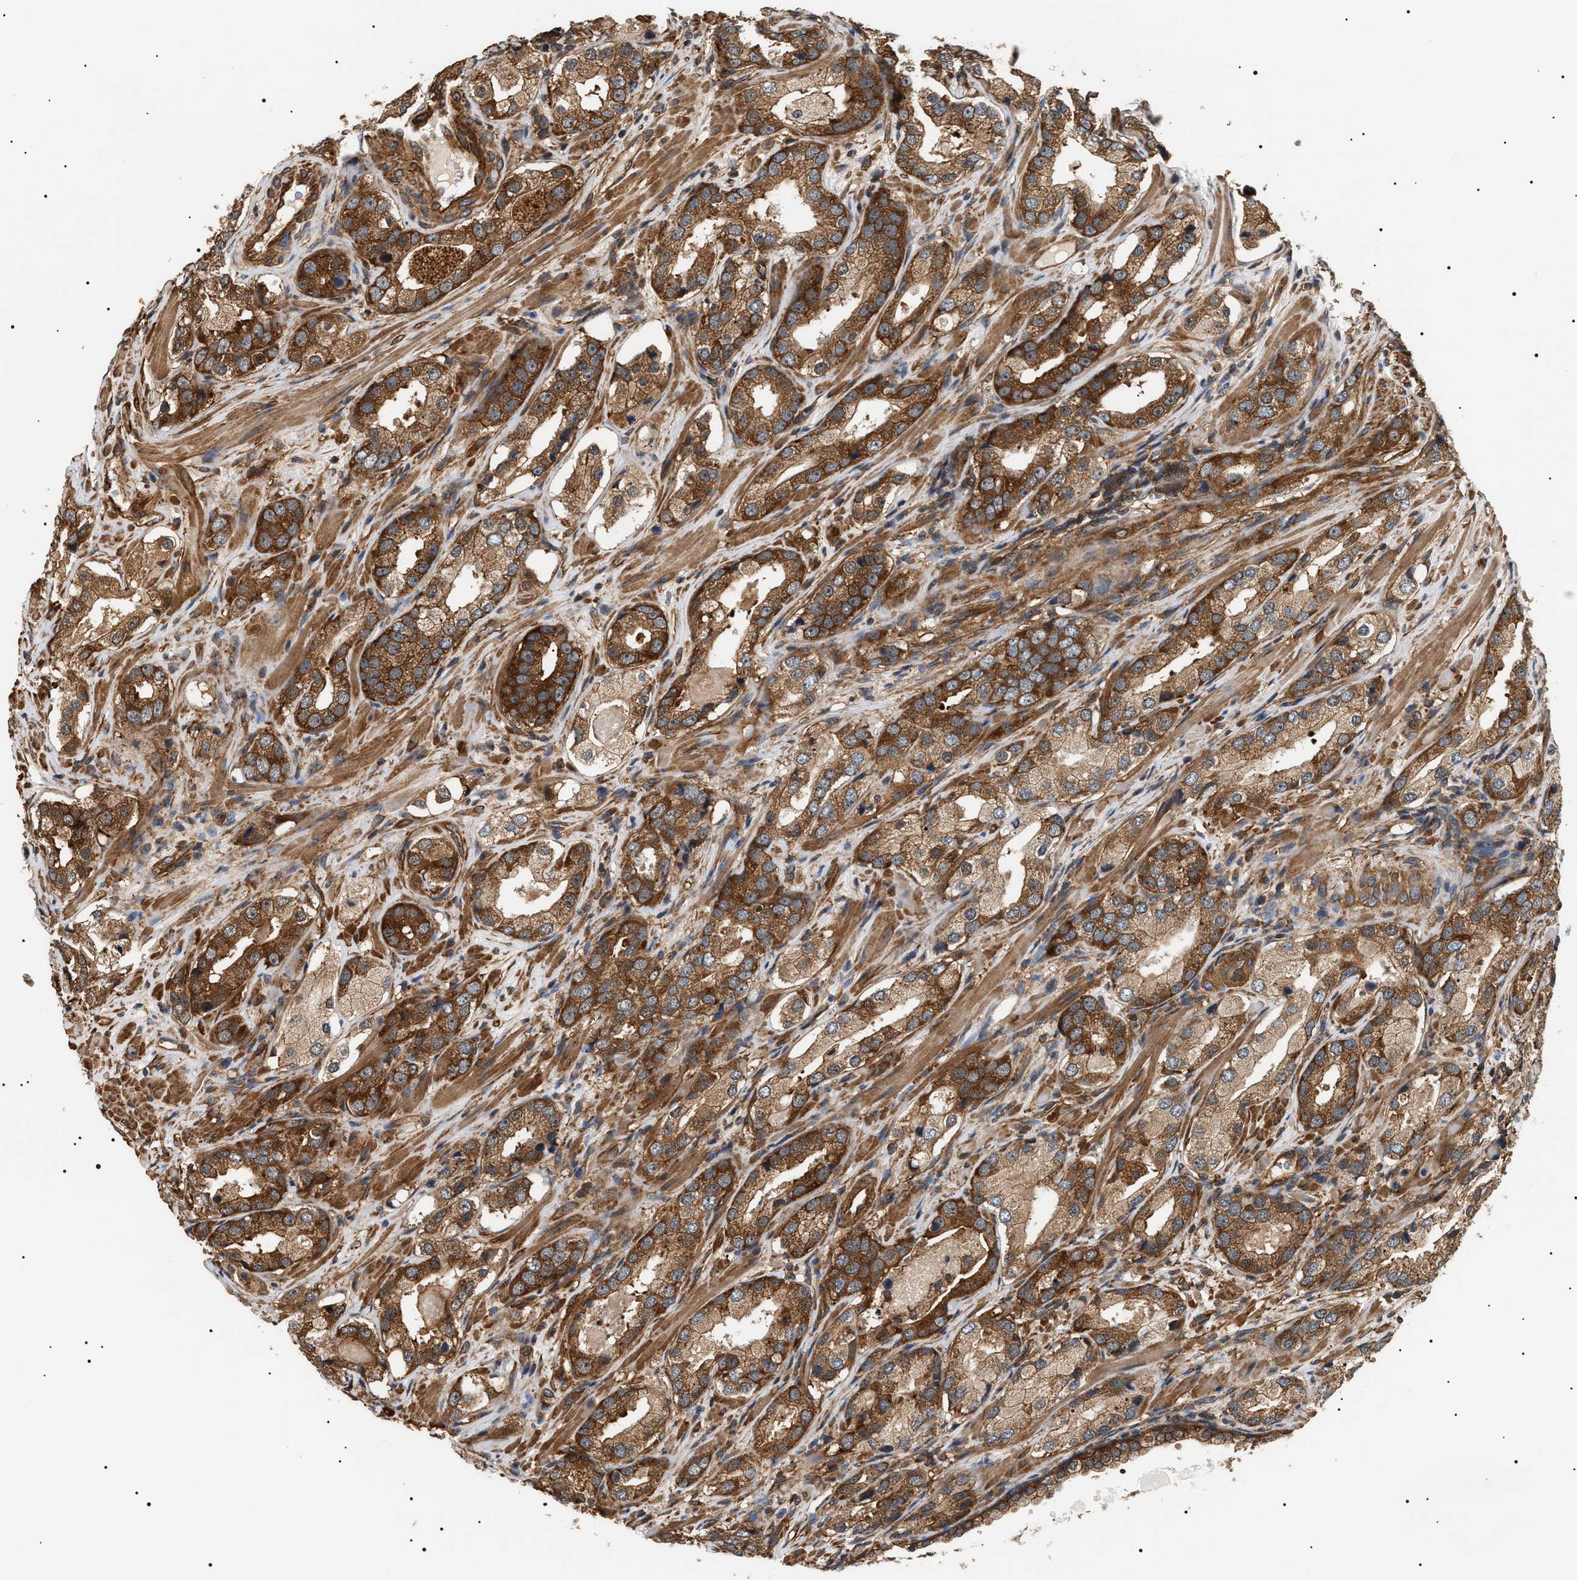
{"staining": {"intensity": "strong", "quantity": ">75%", "location": "cytoplasmic/membranous"}, "tissue": "prostate cancer", "cell_type": "Tumor cells", "image_type": "cancer", "snomed": [{"axis": "morphology", "description": "Adenocarcinoma, High grade"}, {"axis": "topography", "description": "Prostate"}], "caption": "Tumor cells demonstrate high levels of strong cytoplasmic/membranous expression in about >75% of cells in human prostate high-grade adenocarcinoma. (brown staining indicates protein expression, while blue staining denotes nuclei).", "gene": "SH3GLB2", "patient": {"sex": "male", "age": 63}}